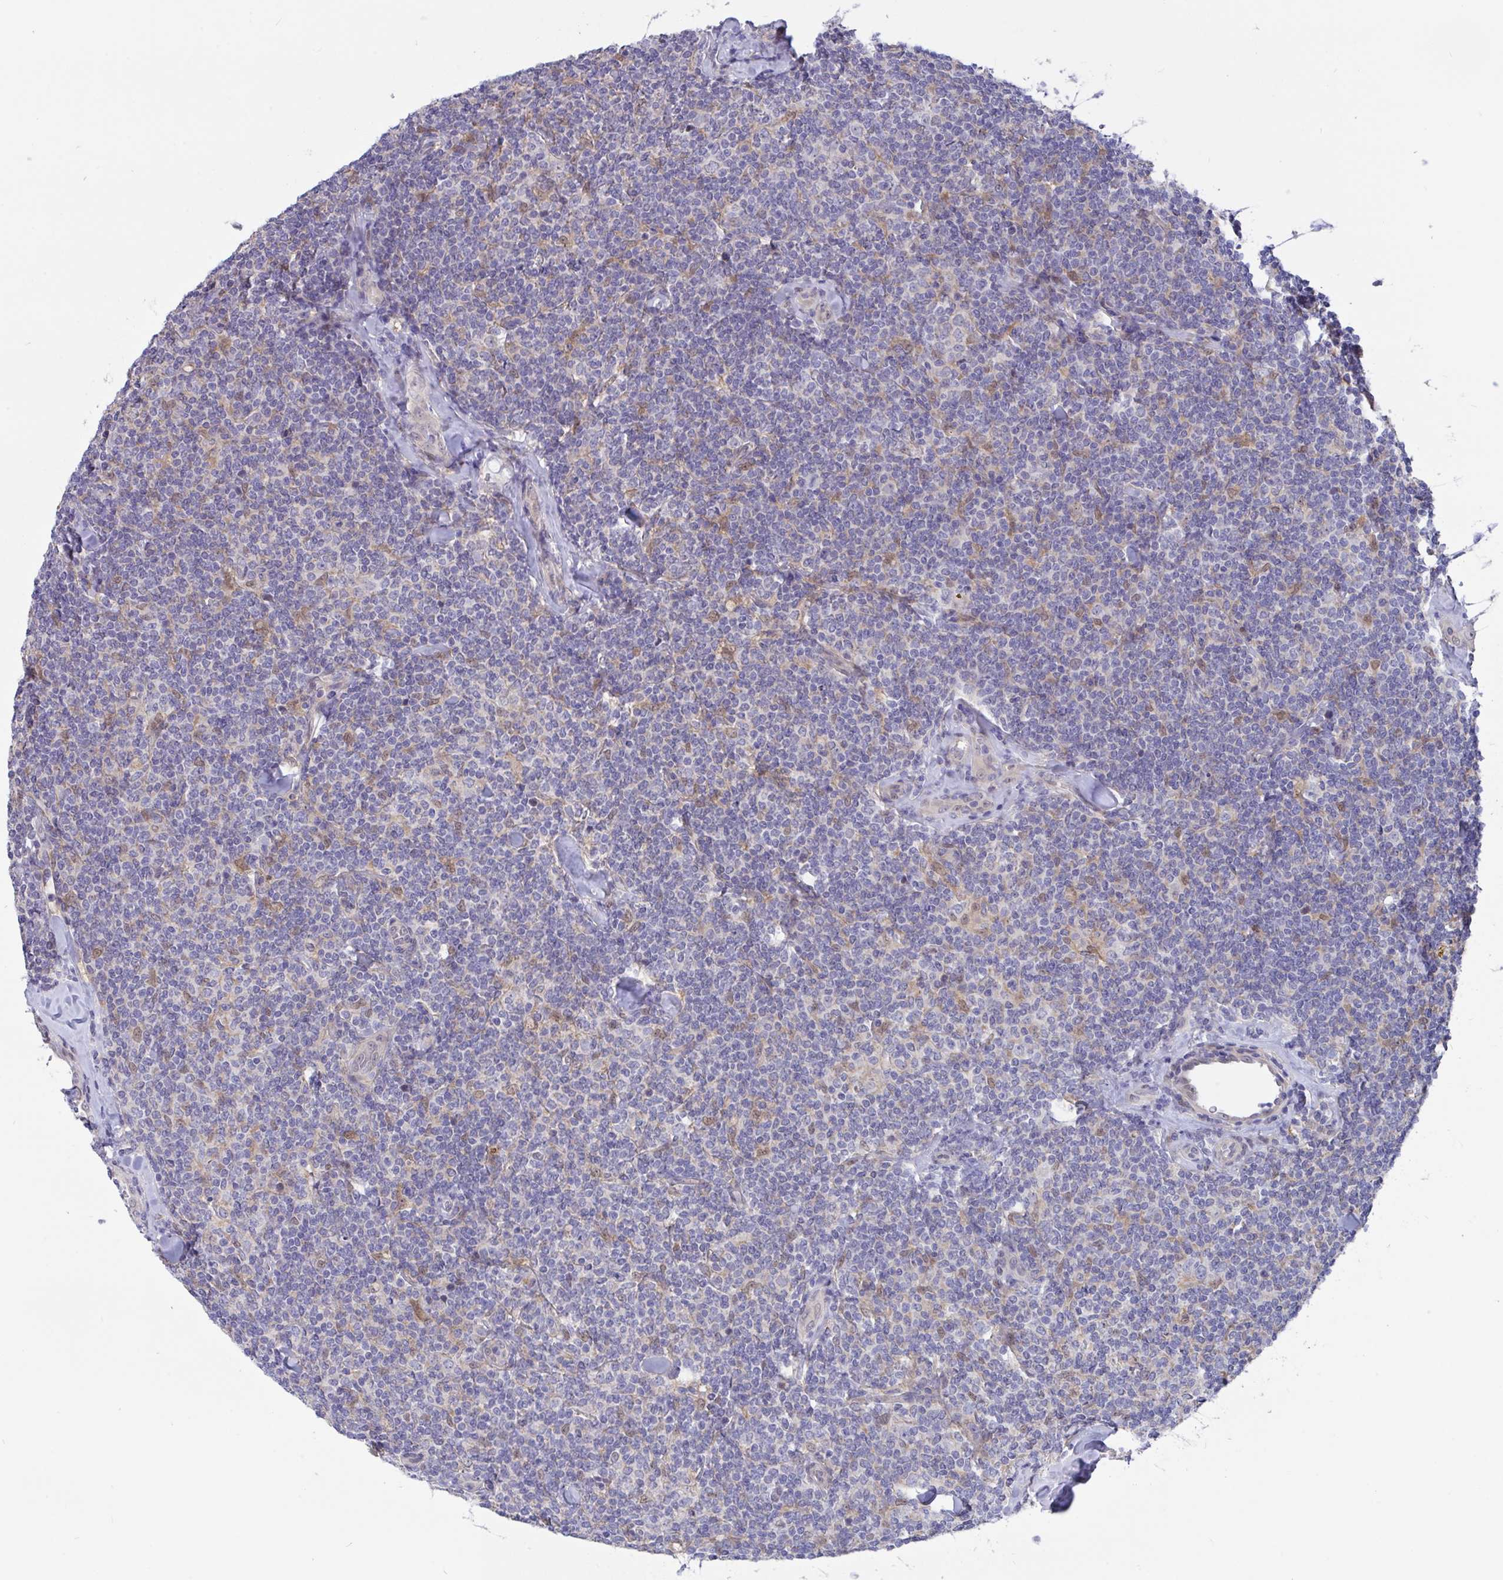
{"staining": {"intensity": "negative", "quantity": "none", "location": "none"}, "tissue": "lymphoma", "cell_type": "Tumor cells", "image_type": "cancer", "snomed": [{"axis": "morphology", "description": "Malignant lymphoma, non-Hodgkin's type, Low grade"}, {"axis": "topography", "description": "Lymph node"}], "caption": "This histopathology image is of lymphoma stained with immunohistochemistry to label a protein in brown with the nuclei are counter-stained blue. There is no positivity in tumor cells.", "gene": "L3HYPDH", "patient": {"sex": "female", "age": 56}}